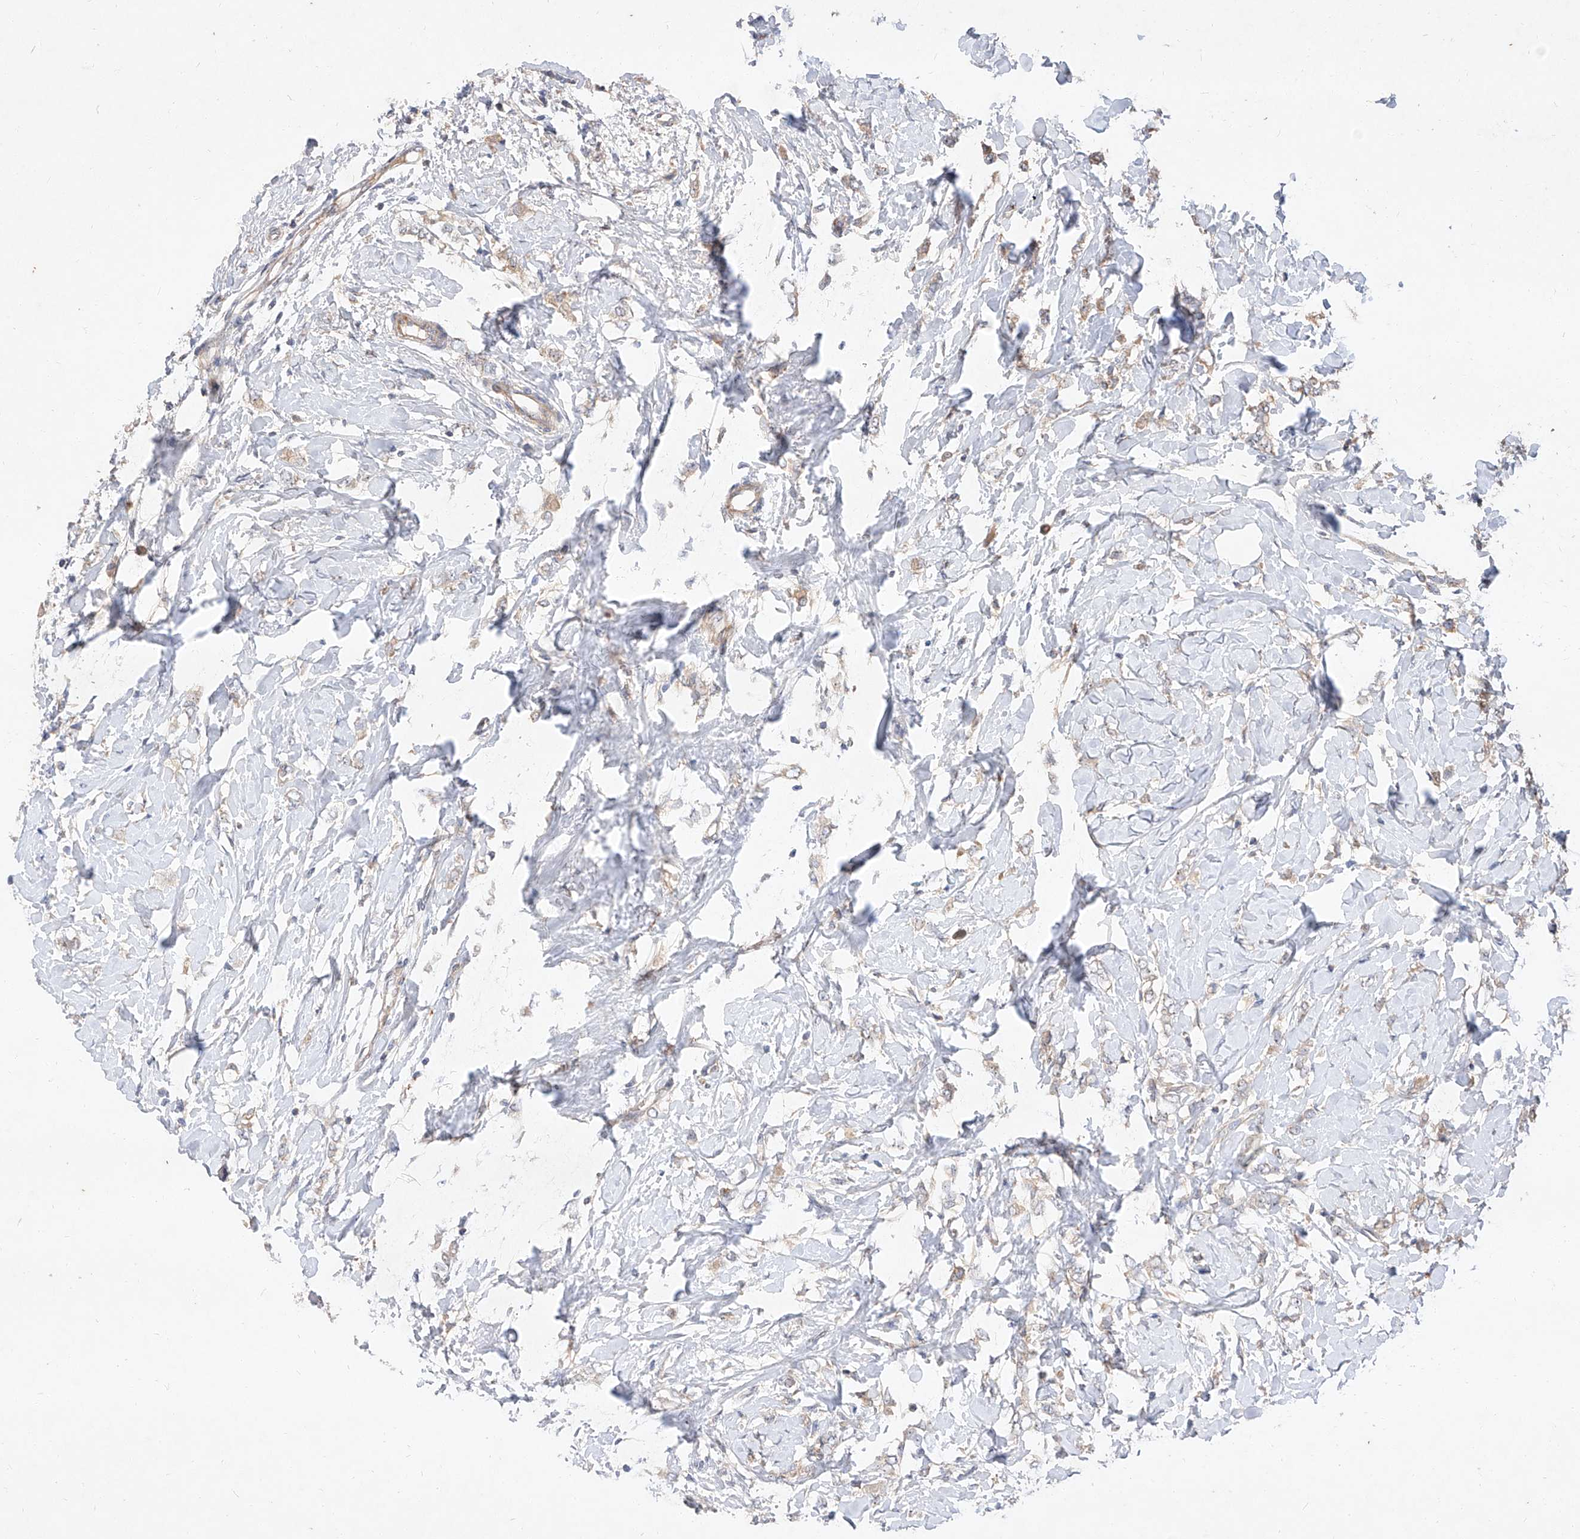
{"staining": {"intensity": "weak", "quantity": ">75%", "location": "cytoplasmic/membranous"}, "tissue": "breast cancer", "cell_type": "Tumor cells", "image_type": "cancer", "snomed": [{"axis": "morphology", "description": "Normal tissue, NOS"}, {"axis": "morphology", "description": "Lobular carcinoma"}, {"axis": "topography", "description": "Breast"}], "caption": "Lobular carcinoma (breast) stained with IHC shows weak cytoplasmic/membranous positivity in about >75% of tumor cells.", "gene": "DIRAS3", "patient": {"sex": "female", "age": 47}}